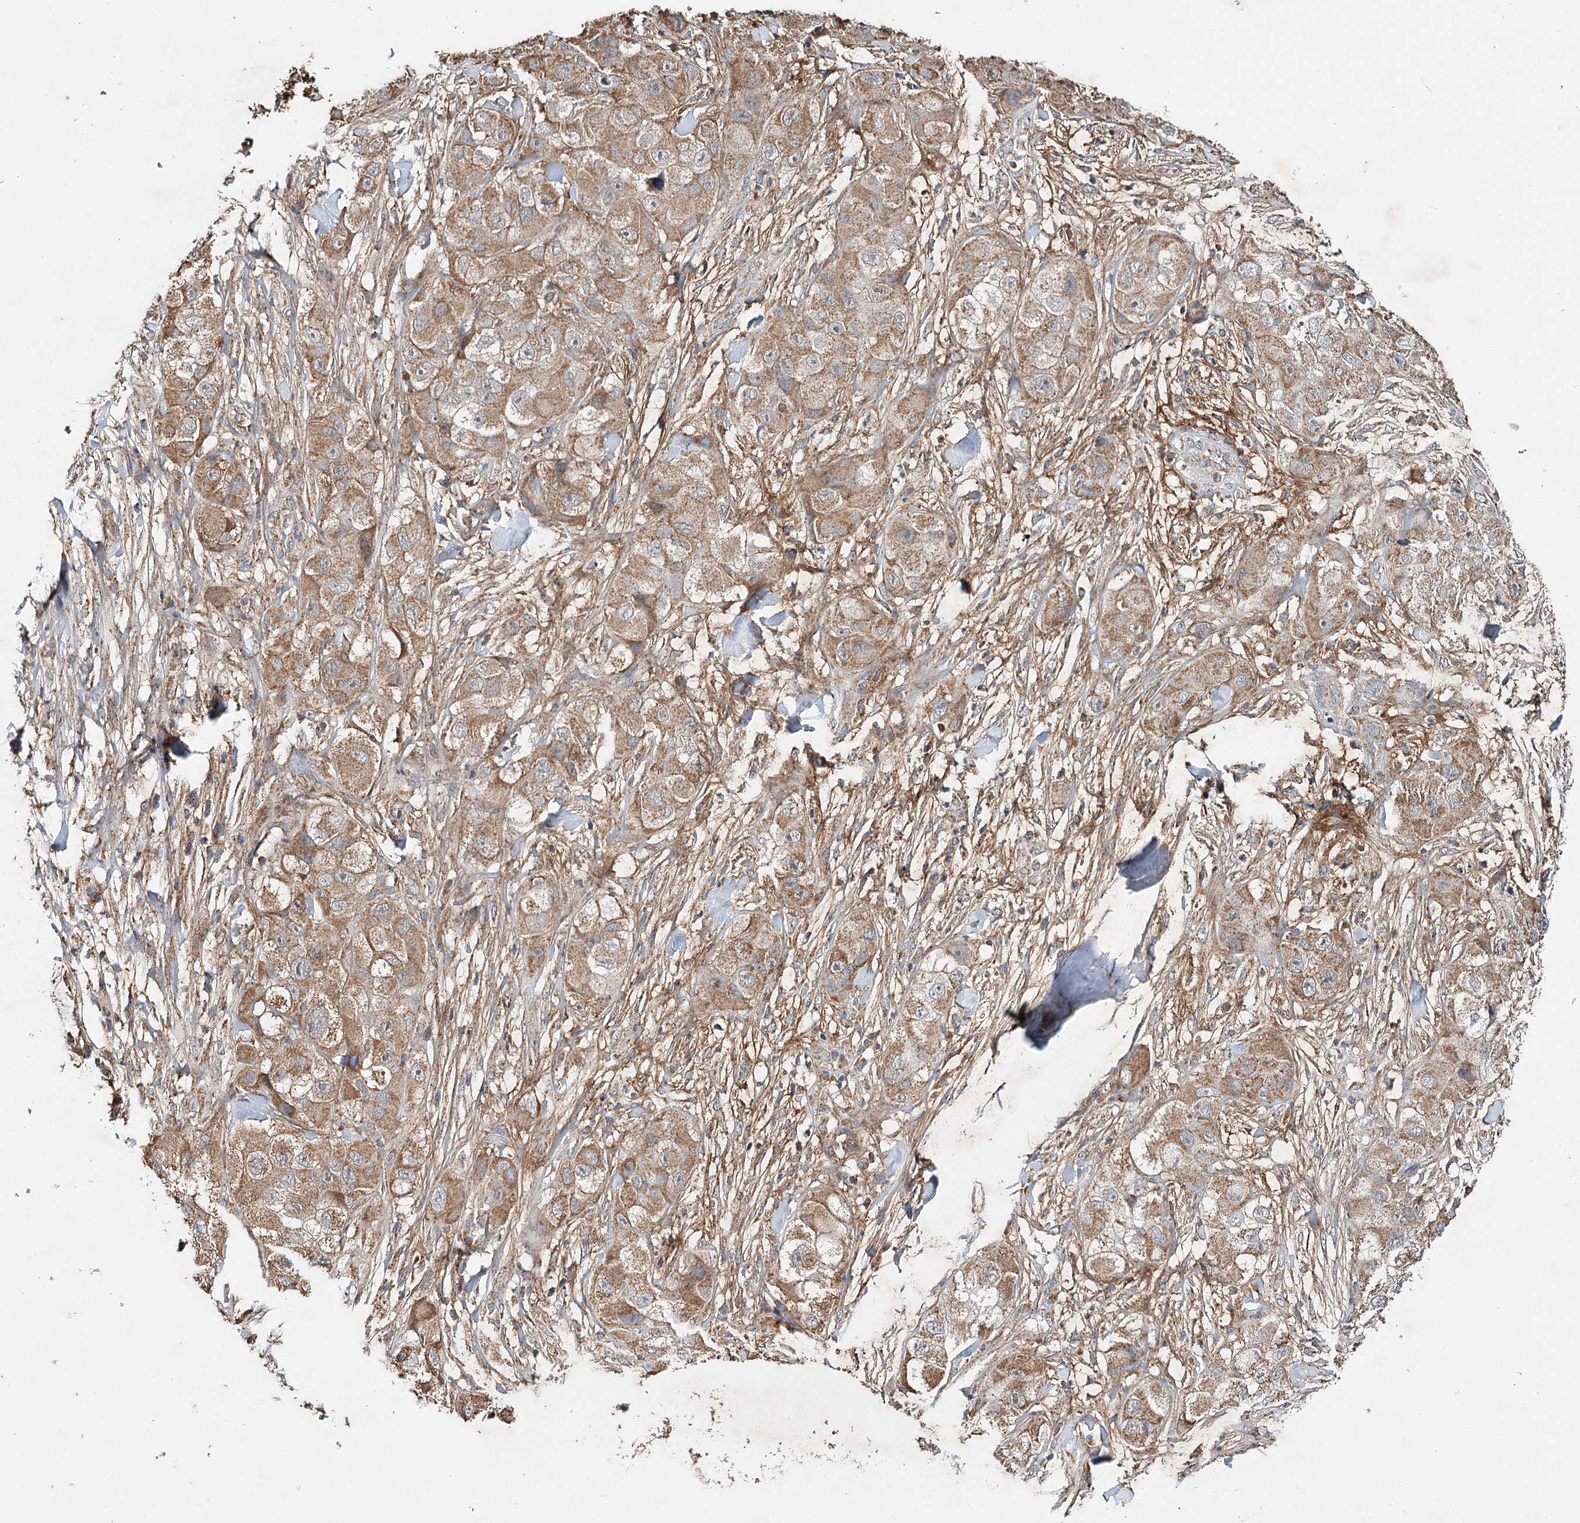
{"staining": {"intensity": "moderate", "quantity": ">75%", "location": "cytoplasmic/membranous"}, "tissue": "skin cancer", "cell_type": "Tumor cells", "image_type": "cancer", "snomed": [{"axis": "morphology", "description": "Squamous cell carcinoma, NOS"}, {"axis": "topography", "description": "Skin"}, {"axis": "topography", "description": "Subcutis"}], "caption": "Immunohistochemical staining of human squamous cell carcinoma (skin) shows medium levels of moderate cytoplasmic/membranous staining in about >75% of tumor cells. Immunohistochemistry (ihc) stains the protein of interest in brown and the nuclei are stained blue.", "gene": "PIK3CB", "patient": {"sex": "male", "age": 73}}